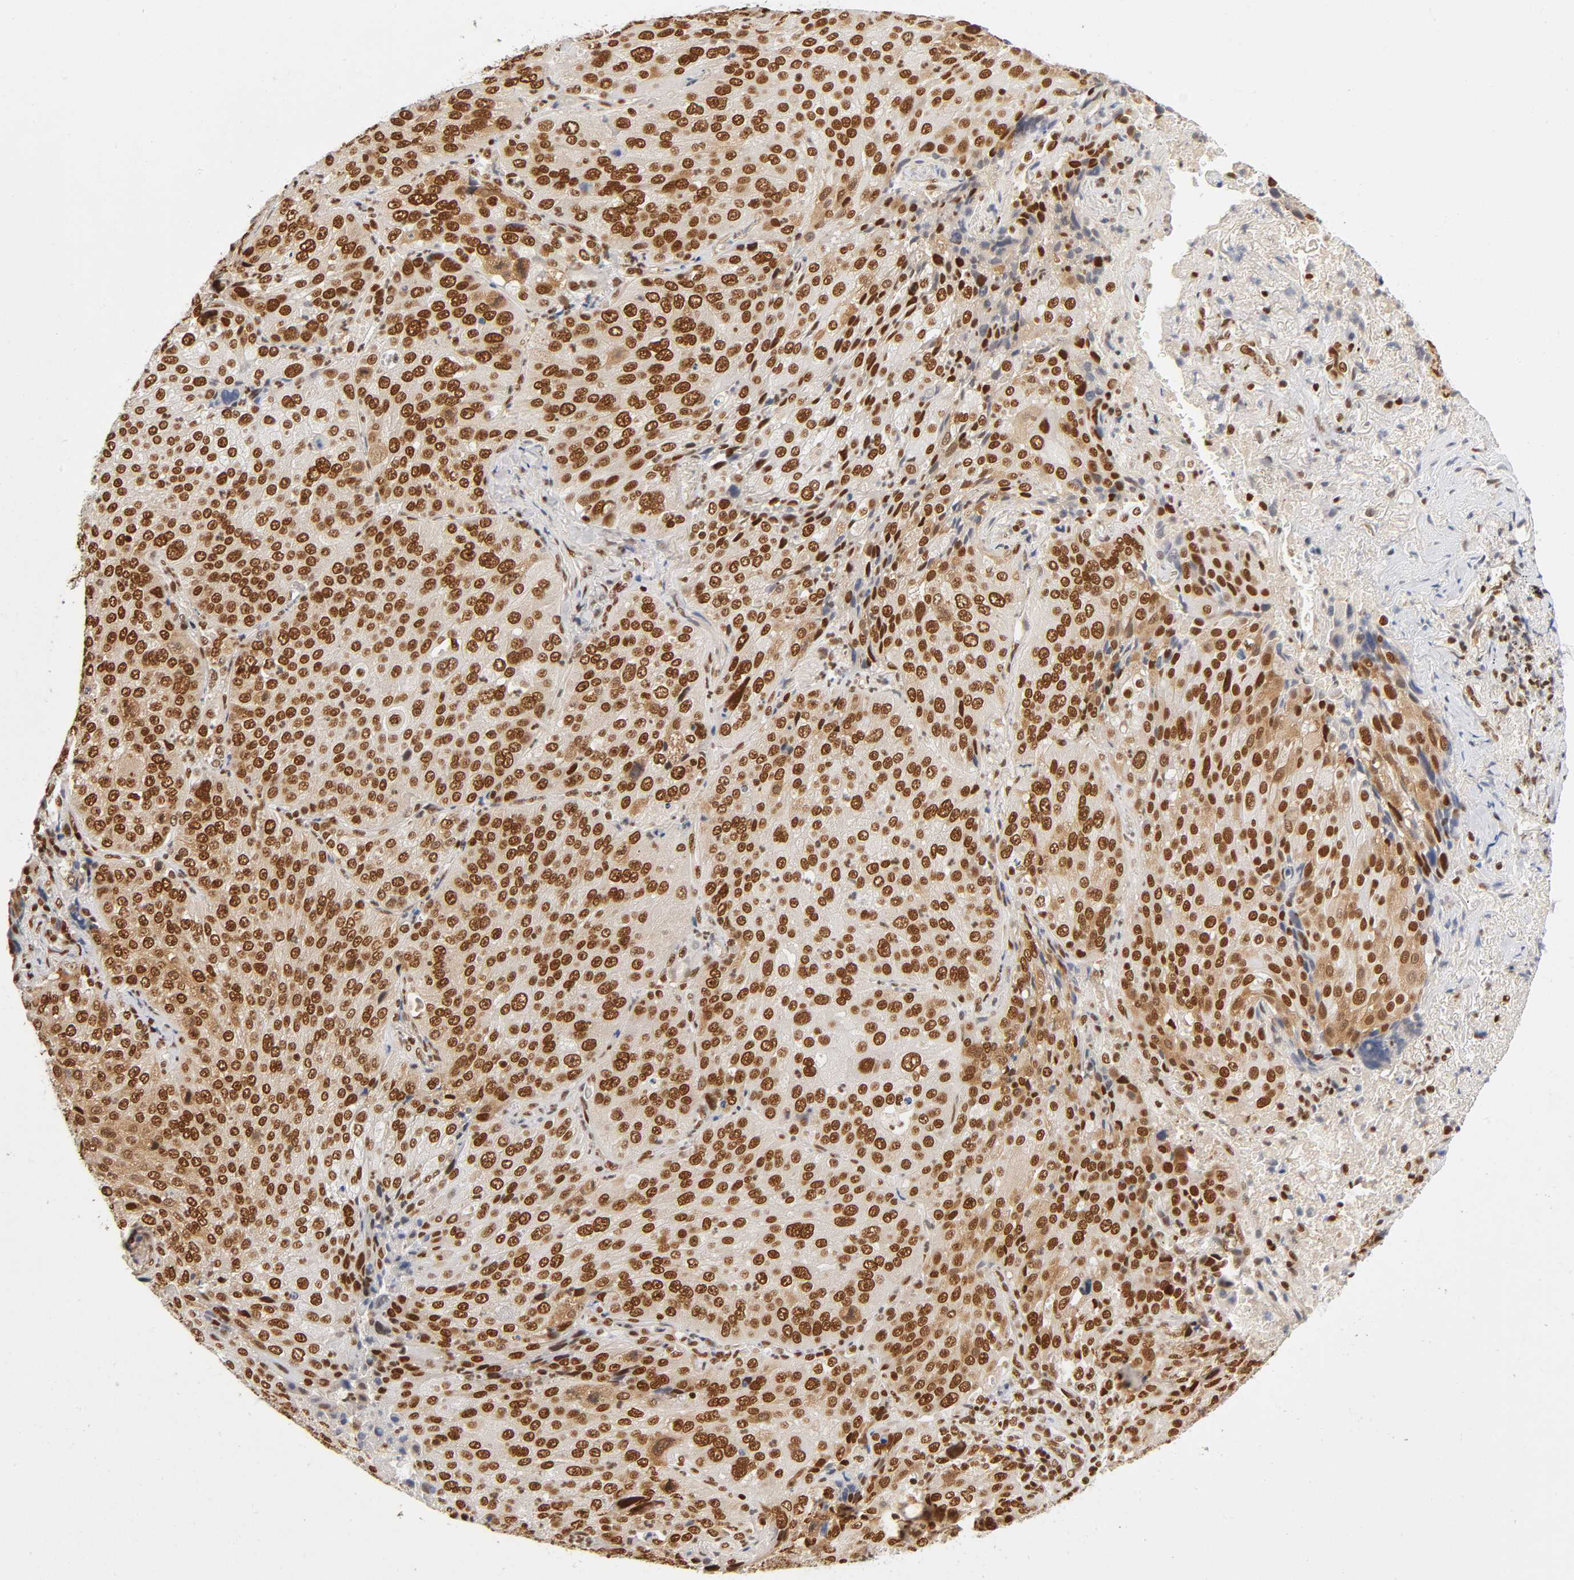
{"staining": {"intensity": "strong", "quantity": ">75%", "location": "nuclear"}, "tissue": "lung cancer", "cell_type": "Tumor cells", "image_type": "cancer", "snomed": [{"axis": "morphology", "description": "Squamous cell carcinoma, NOS"}, {"axis": "topography", "description": "Lung"}], "caption": "This is an image of IHC staining of lung cancer, which shows strong positivity in the nuclear of tumor cells.", "gene": "ILKAP", "patient": {"sex": "male", "age": 54}}